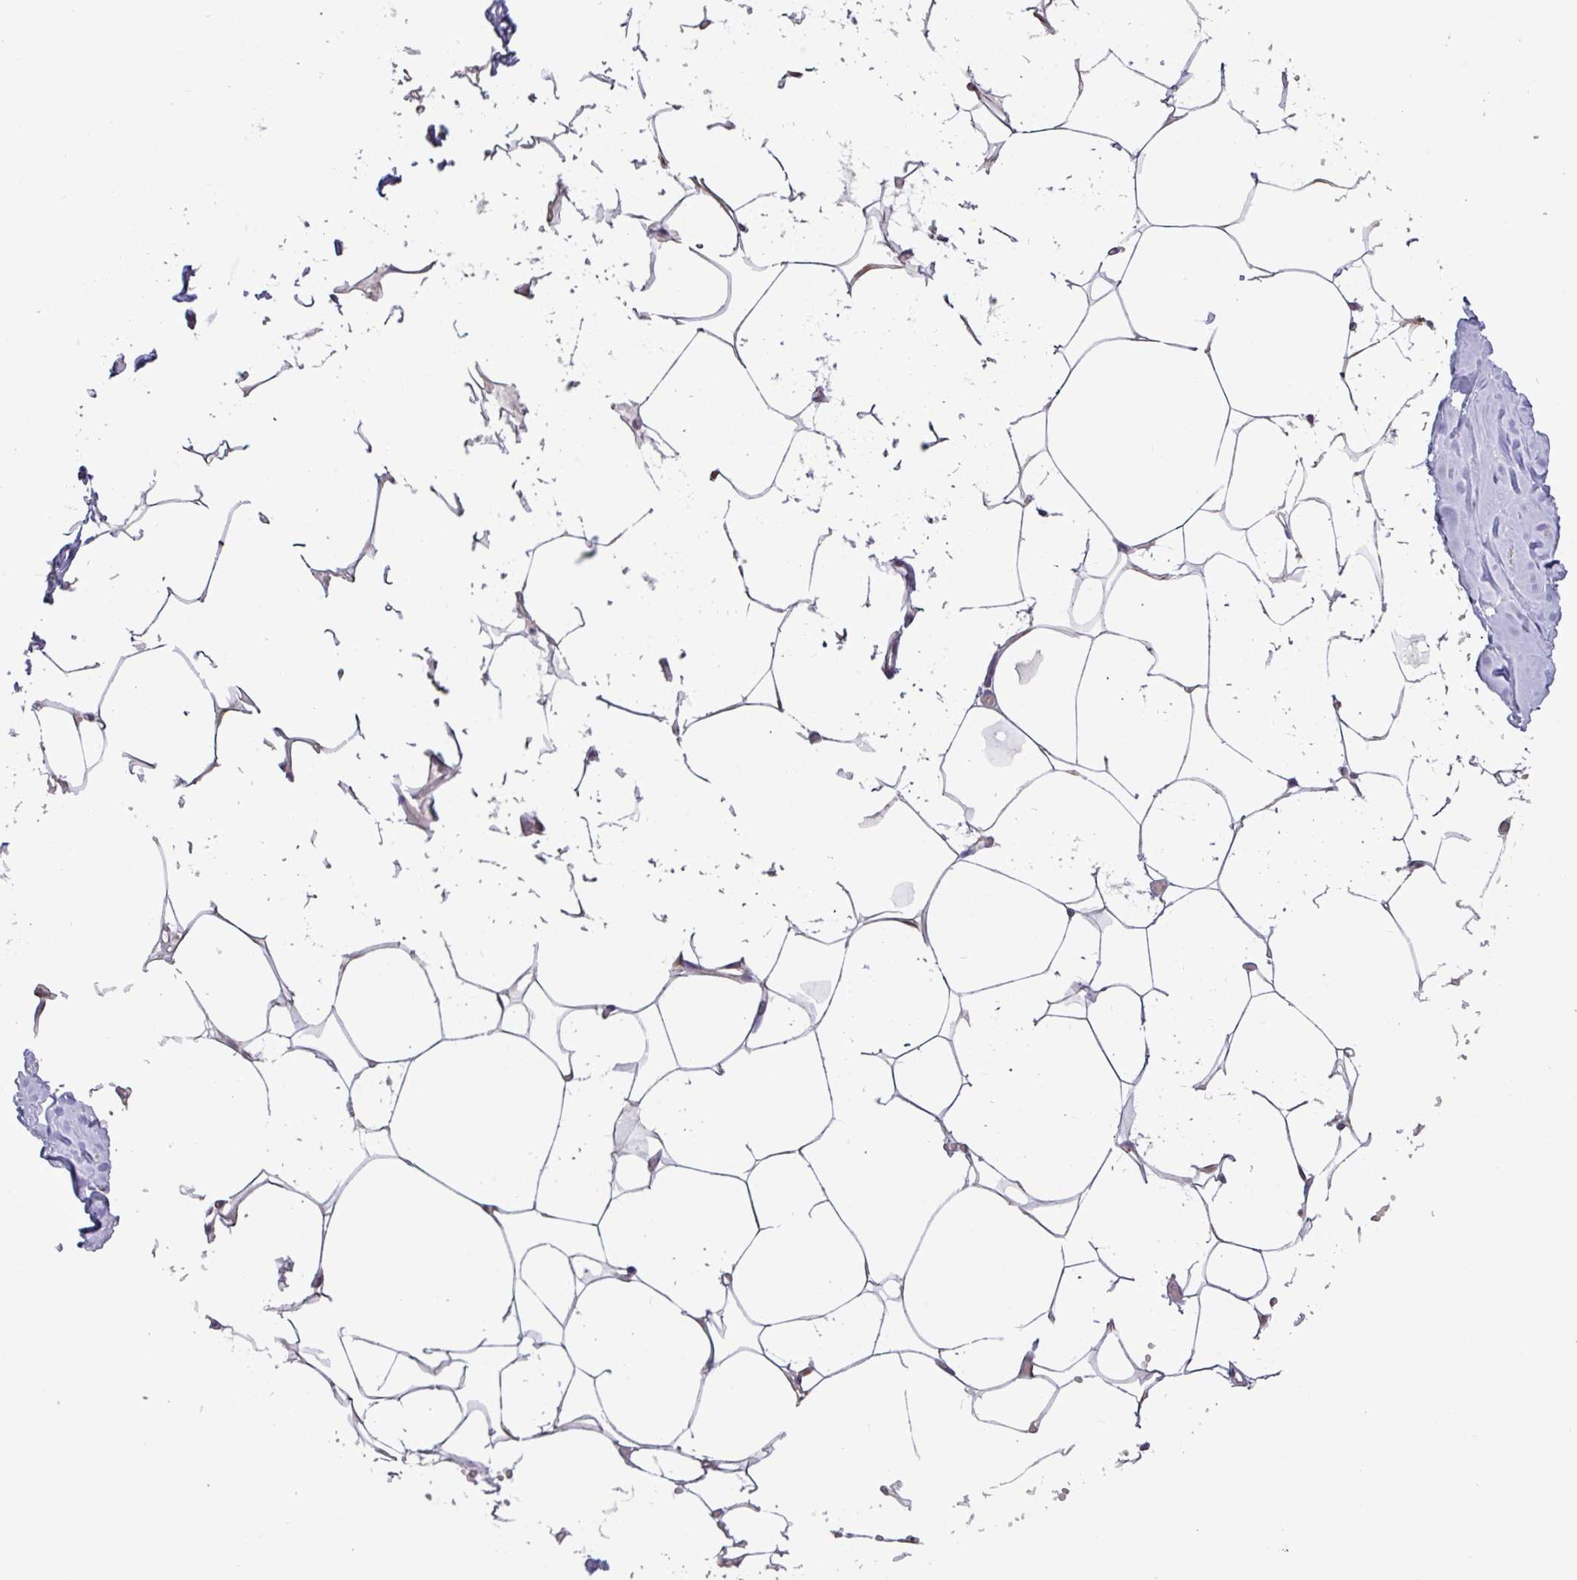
{"staining": {"intensity": "negative", "quantity": "none", "location": "none"}, "tissue": "breast", "cell_type": "Adipocytes", "image_type": "normal", "snomed": [{"axis": "morphology", "description": "Normal tissue, NOS"}, {"axis": "topography", "description": "Breast"}], "caption": "This is an IHC image of normal human breast. There is no expression in adipocytes.", "gene": "RIPPLY1", "patient": {"sex": "female", "age": 27}}